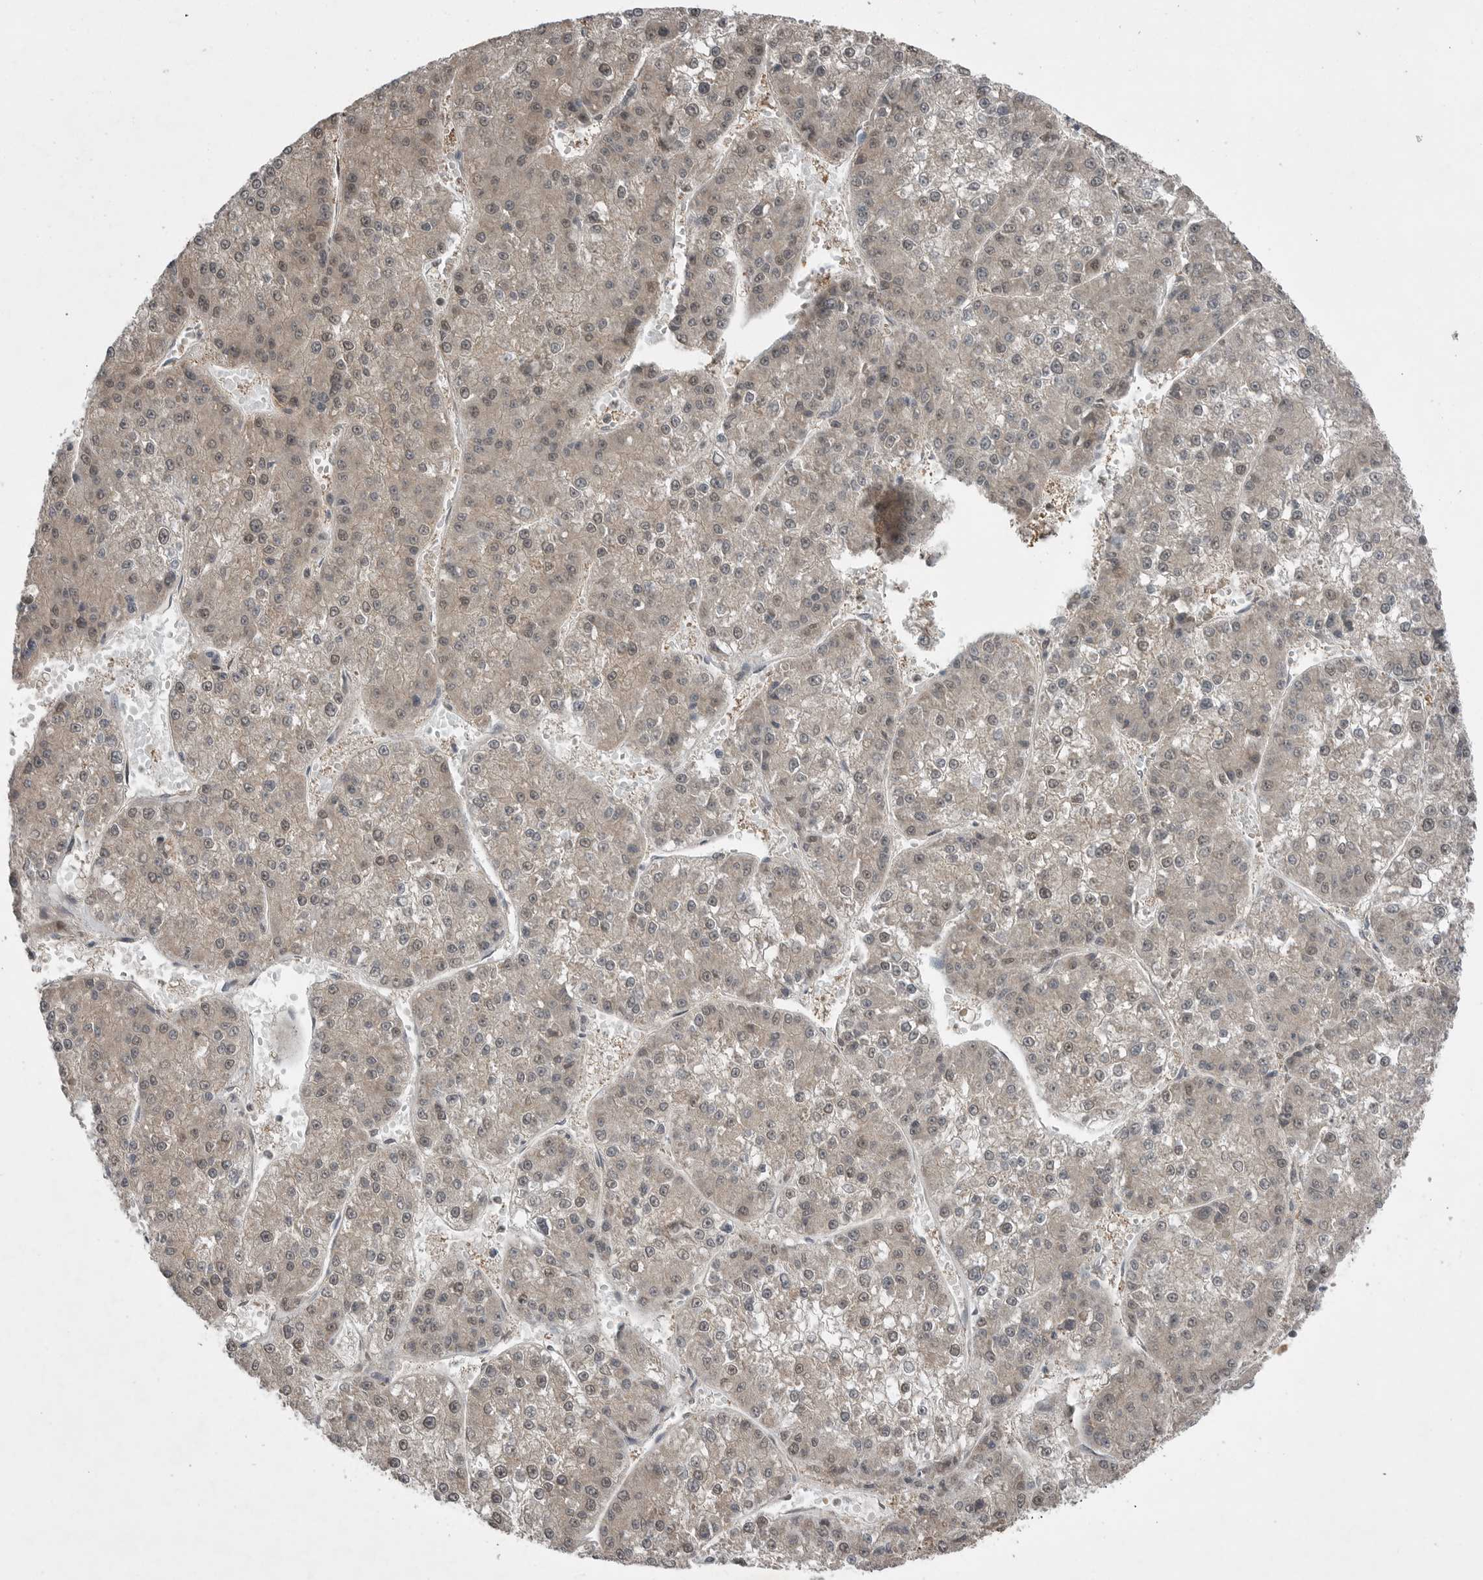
{"staining": {"intensity": "weak", "quantity": ">75%", "location": "nuclear"}, "tissue": "liver cancer", "cell_type": "Tumor cells", "image_type": "cancer", "snomed": [{"axis": "morphology", "description": "Carcinoma, Hepatocellular, NOS"}, {"axis": "topography", "description": "Liver"}], "caption": "This is an image of immunohistochemistry (IHC) staining of liver hepatocellular carcinoma, which shows weak staining in the nuclear of tumor cells.", "gene": "MFAP3L", "patient": {"sex": "female", "age": 73}}